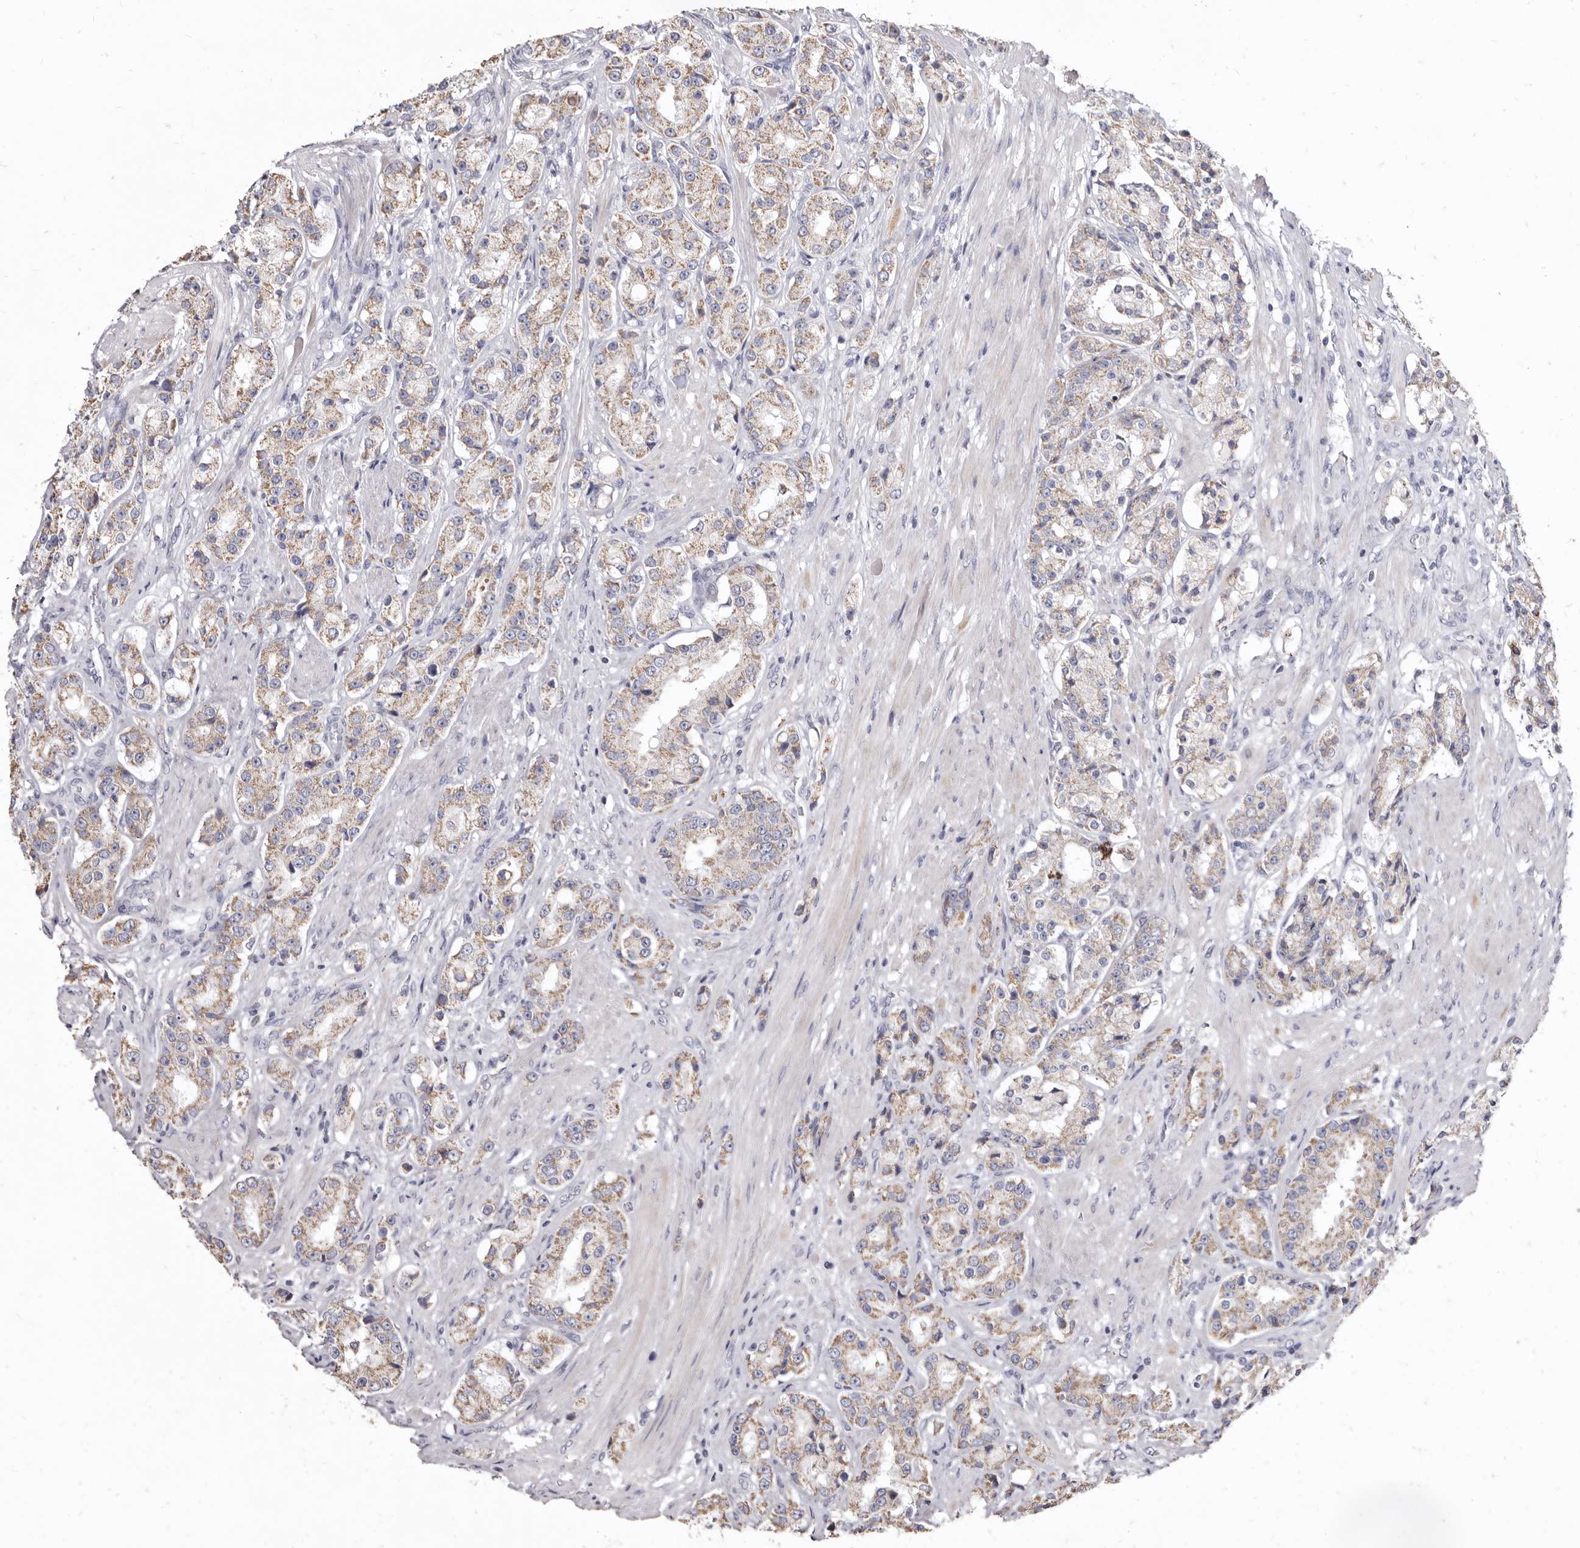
{"staining": {"intensity": "weak", "quantity": ">75%", "location": "cytoplasmic/membranous"}, "tissue": "prostate cancer", "cell_type": "Tumor cells", "image_type": "cancer", "snomed": [{"axis": "morphology", "description": "Adenocarcinoma, High grade"}, {"axis": "topography", "description": "Prostate"}], "caption": "A brown stain shows weak cytoplasmic/membranous positivity of a protein in adenocarcinoma (high-grade) (prostate) tumor cells. (DAB (3,3'-diaminobenzidine) IHC, brown staining for protein, blue staining for nuclei).", "gene": "CYP2E1", "patient": {"sex": "male", "age": 60}}